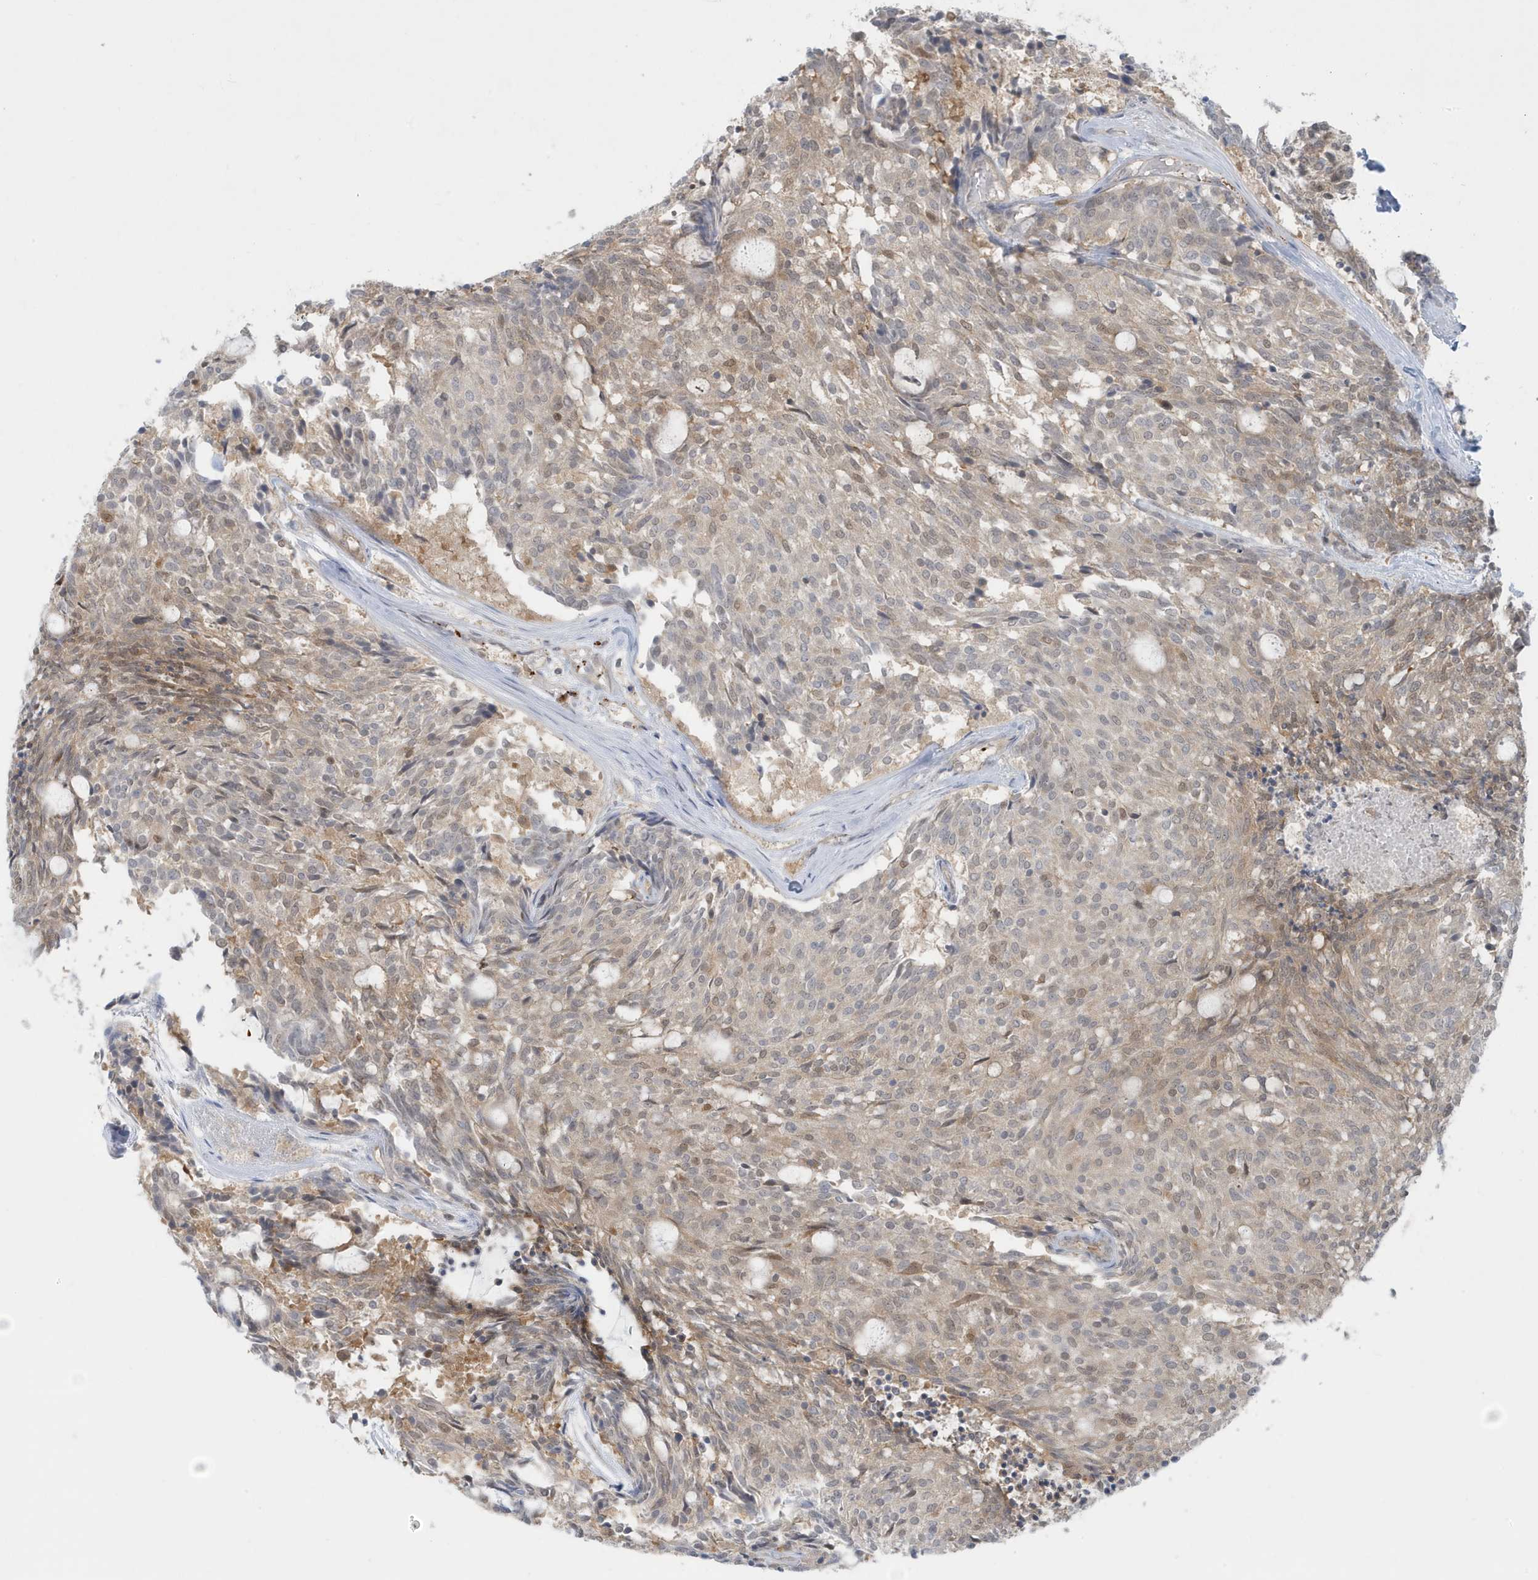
{"staining": {"intensity": "weak", "quantity": "25%-75%", "location": "cytoplasmic/membranous,nuclear"}, "tissue": "carcinoid", "cell_type": "Tumor cells", "image_type": "cancer", "snomed": [{"axis": "morphology", "description": "Carcinoid, malignant, NOS"}, {"axis": "topography", "description": "Pancreas"}], "caption": "An image of human malignant carcinoid stained for a protein reveals weak cytoplasmic/membranous and nuclear brown staining in tumor cells.", "gene": "OGA", "patient": {"sex": "female", "age": 54}}